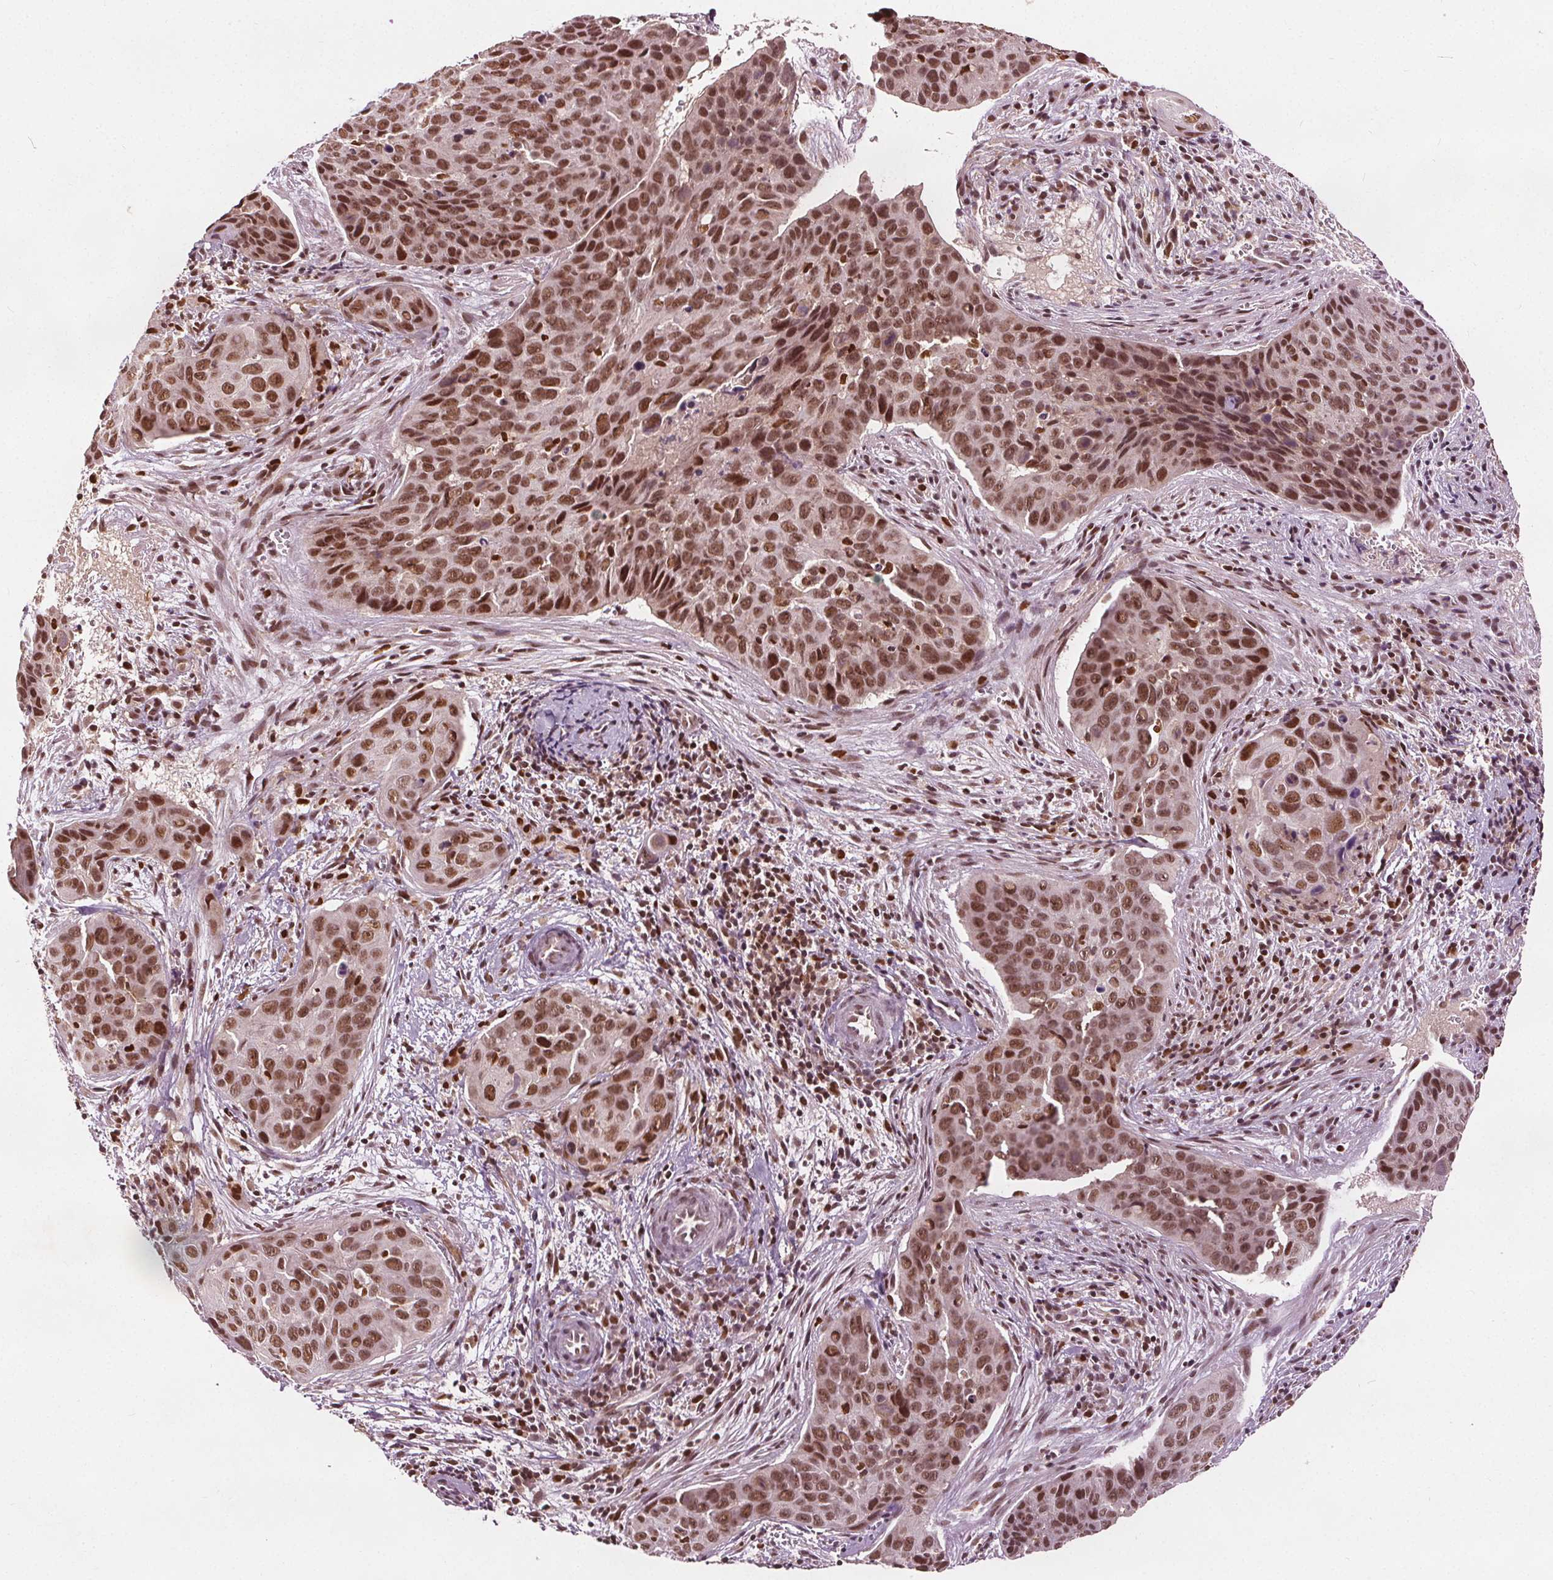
{"staining": {"intensity": "moderate", "quantity": ">75%", "location": "nuclear"}, "tissue": "cervical cancer", "cell_type": "Tumor cells", "image_type": "cancer", "snomed": [{"axis": "morphology", "description": "Squamous cell carcinoma, NOS"}, {"axis": "topography", "description": "Cervix"}], "caption": "Moderate nuclear expression is identified in about >75% of tumor cells in cervical squamous cell carcinoma. (brown staining indicates protein expression, while blue staining denotes nuclei).", "gene": "DDX11", "patient": {"sex": "female", "age": 35}}